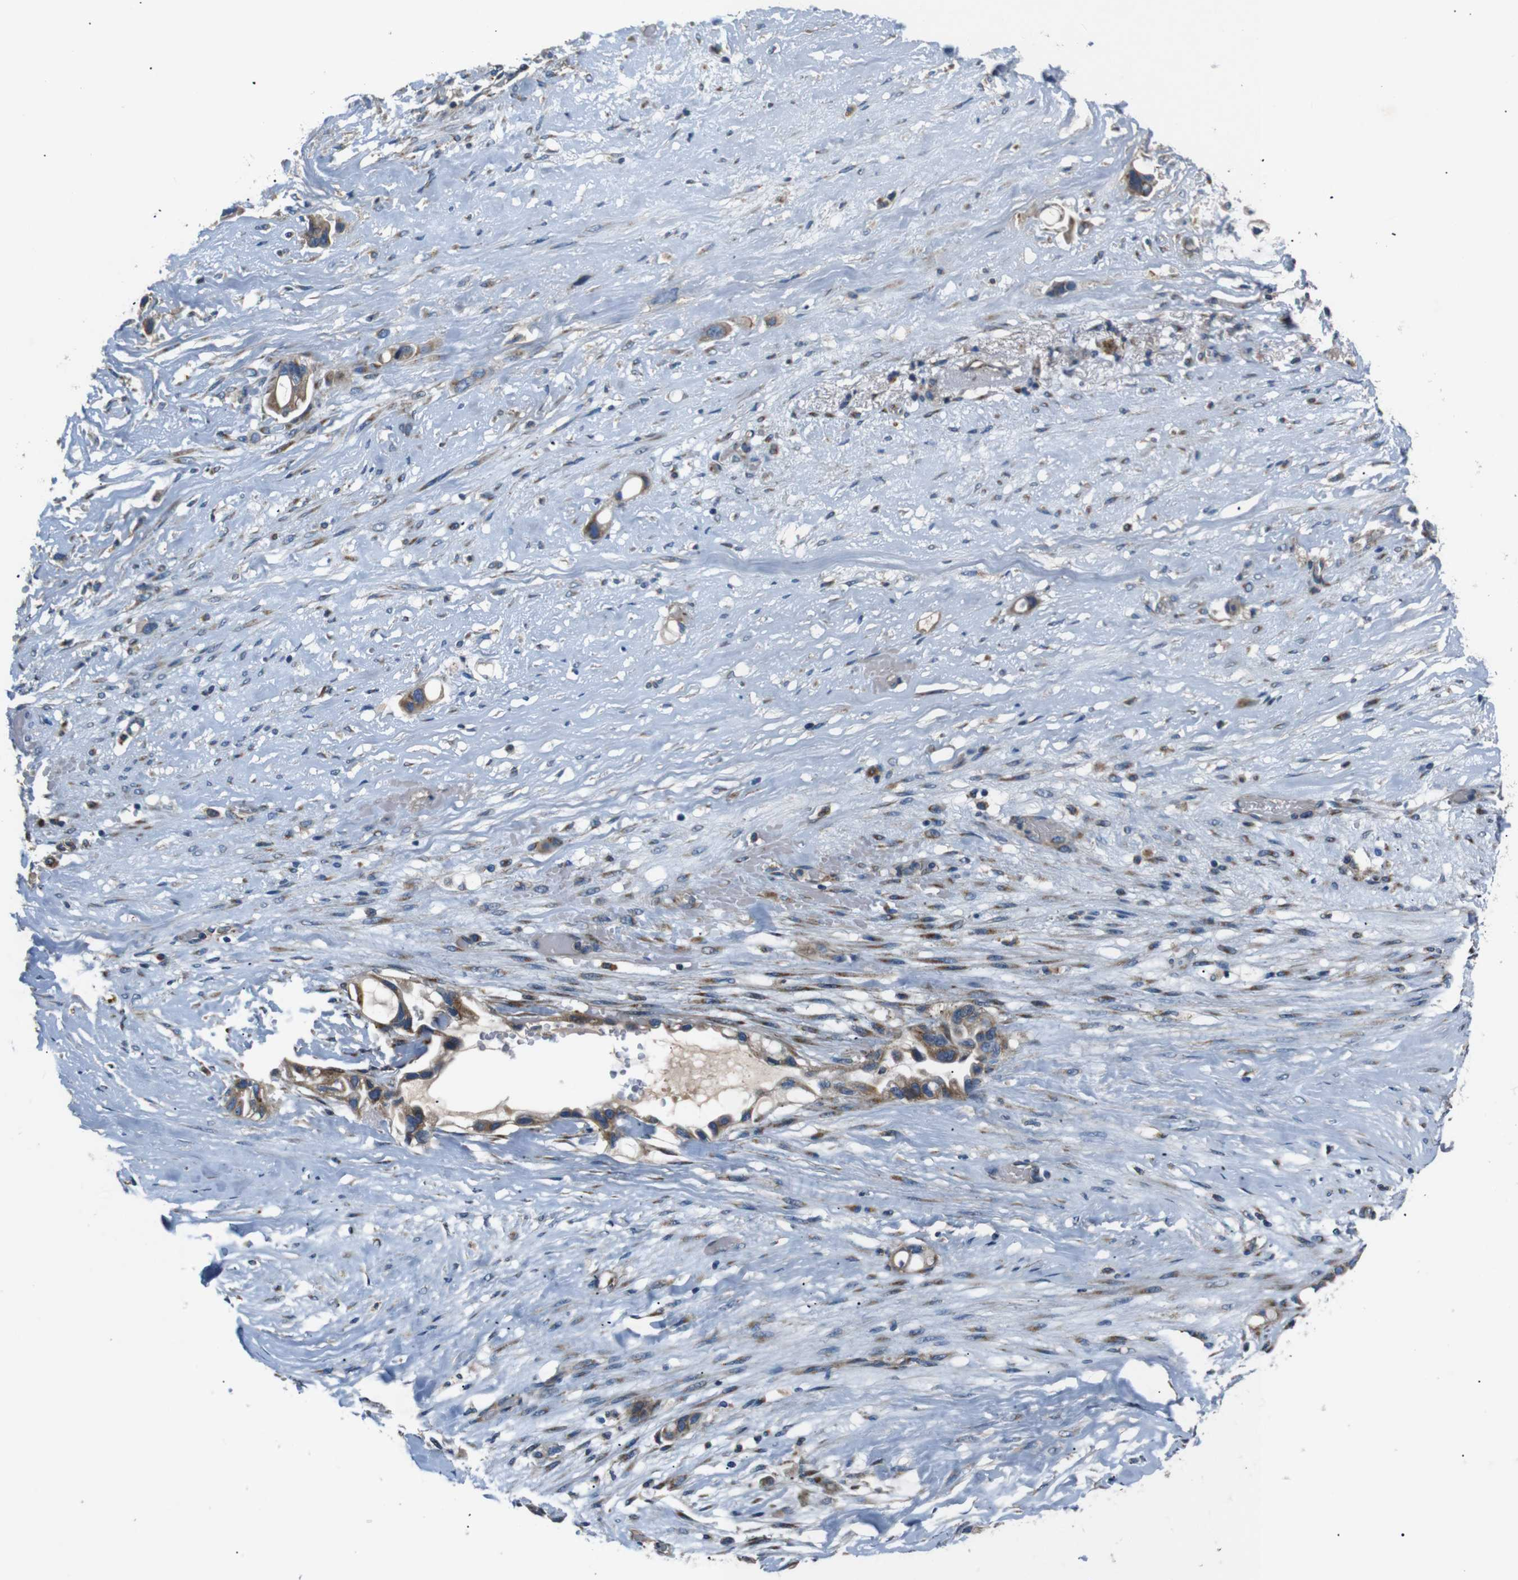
{"staining": {"intensity": "moderate", "quantity": ">75%", "location": "cytoplasmic/membranous"}, "tissue": "liver cancer", "cell_type": "Tumor cells", "image_type": "cancer", "snomed": [{"axis": "morphology", "description": "Cholangiocarcinoma"}, {"axis": "topography", "description": "Liver"}], "caption": "Immunohistochemistry micrograph of human liver cancer stained for a protein (brown), which shows medium levels of moderate cytoplasmic/membranous staining in about >75% of tumor cells.", "gene": "NETO2", "patient": {"sex": "female", "age": 65}}